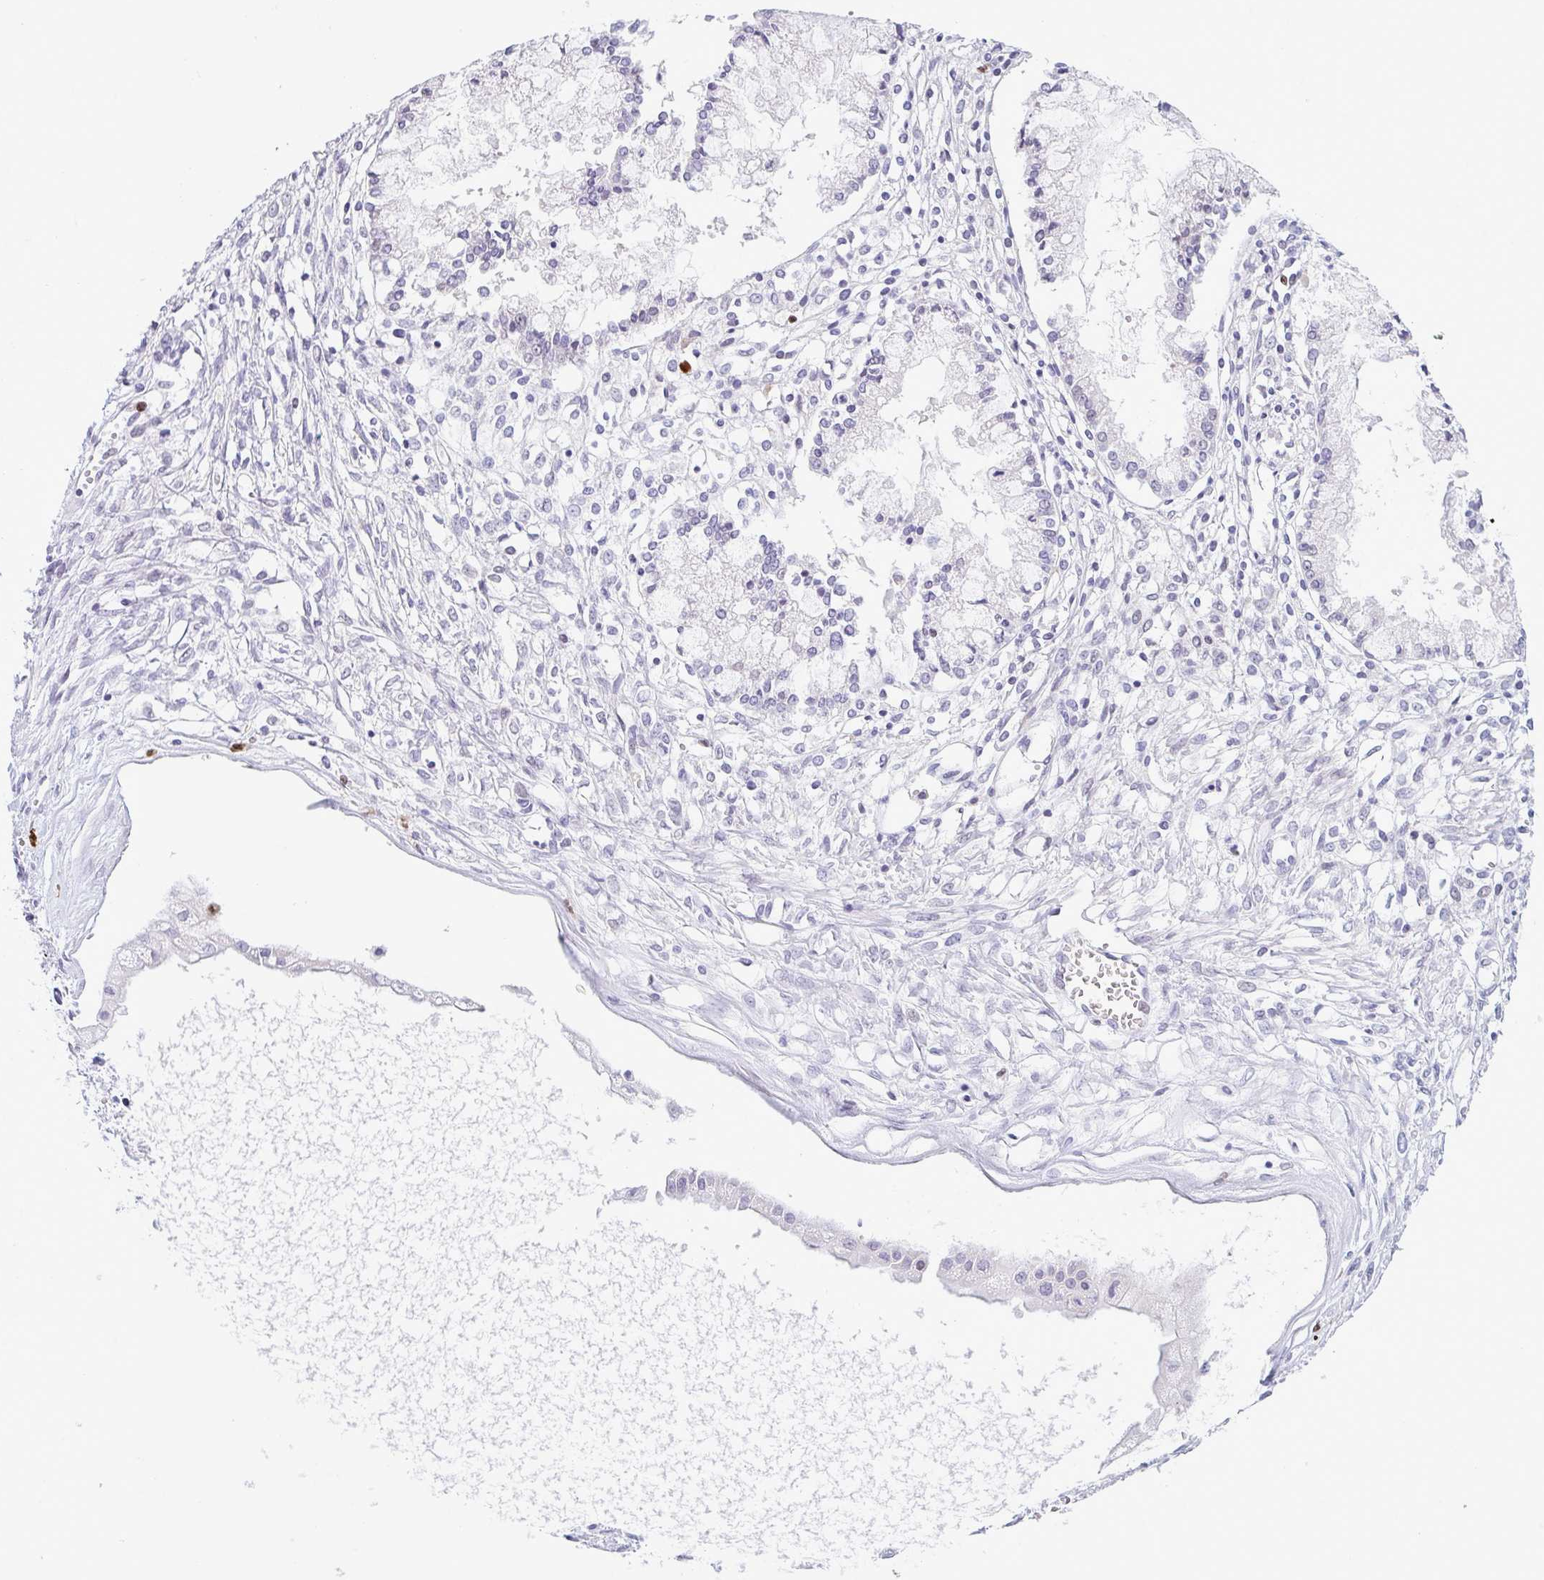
{"staining": {"intensity": "negative", "quantity": "none", "location": "none"}, "tissue": "ovarian cancer", "cell_type": "Tumor cells", "image_type": "cancer", "snomed": [{"axis": "morphology", "description": "Cystadenocarcinoma, mucinous, NOS"}, {"axis": "topography", "description": "Ovary"}], "caption": "Ovarian cancer was stained to show a protein in brown. There is no significant expression in tumor cells.", "gene": "CEP120", "patient": {"sex": "female", "age": 34}}